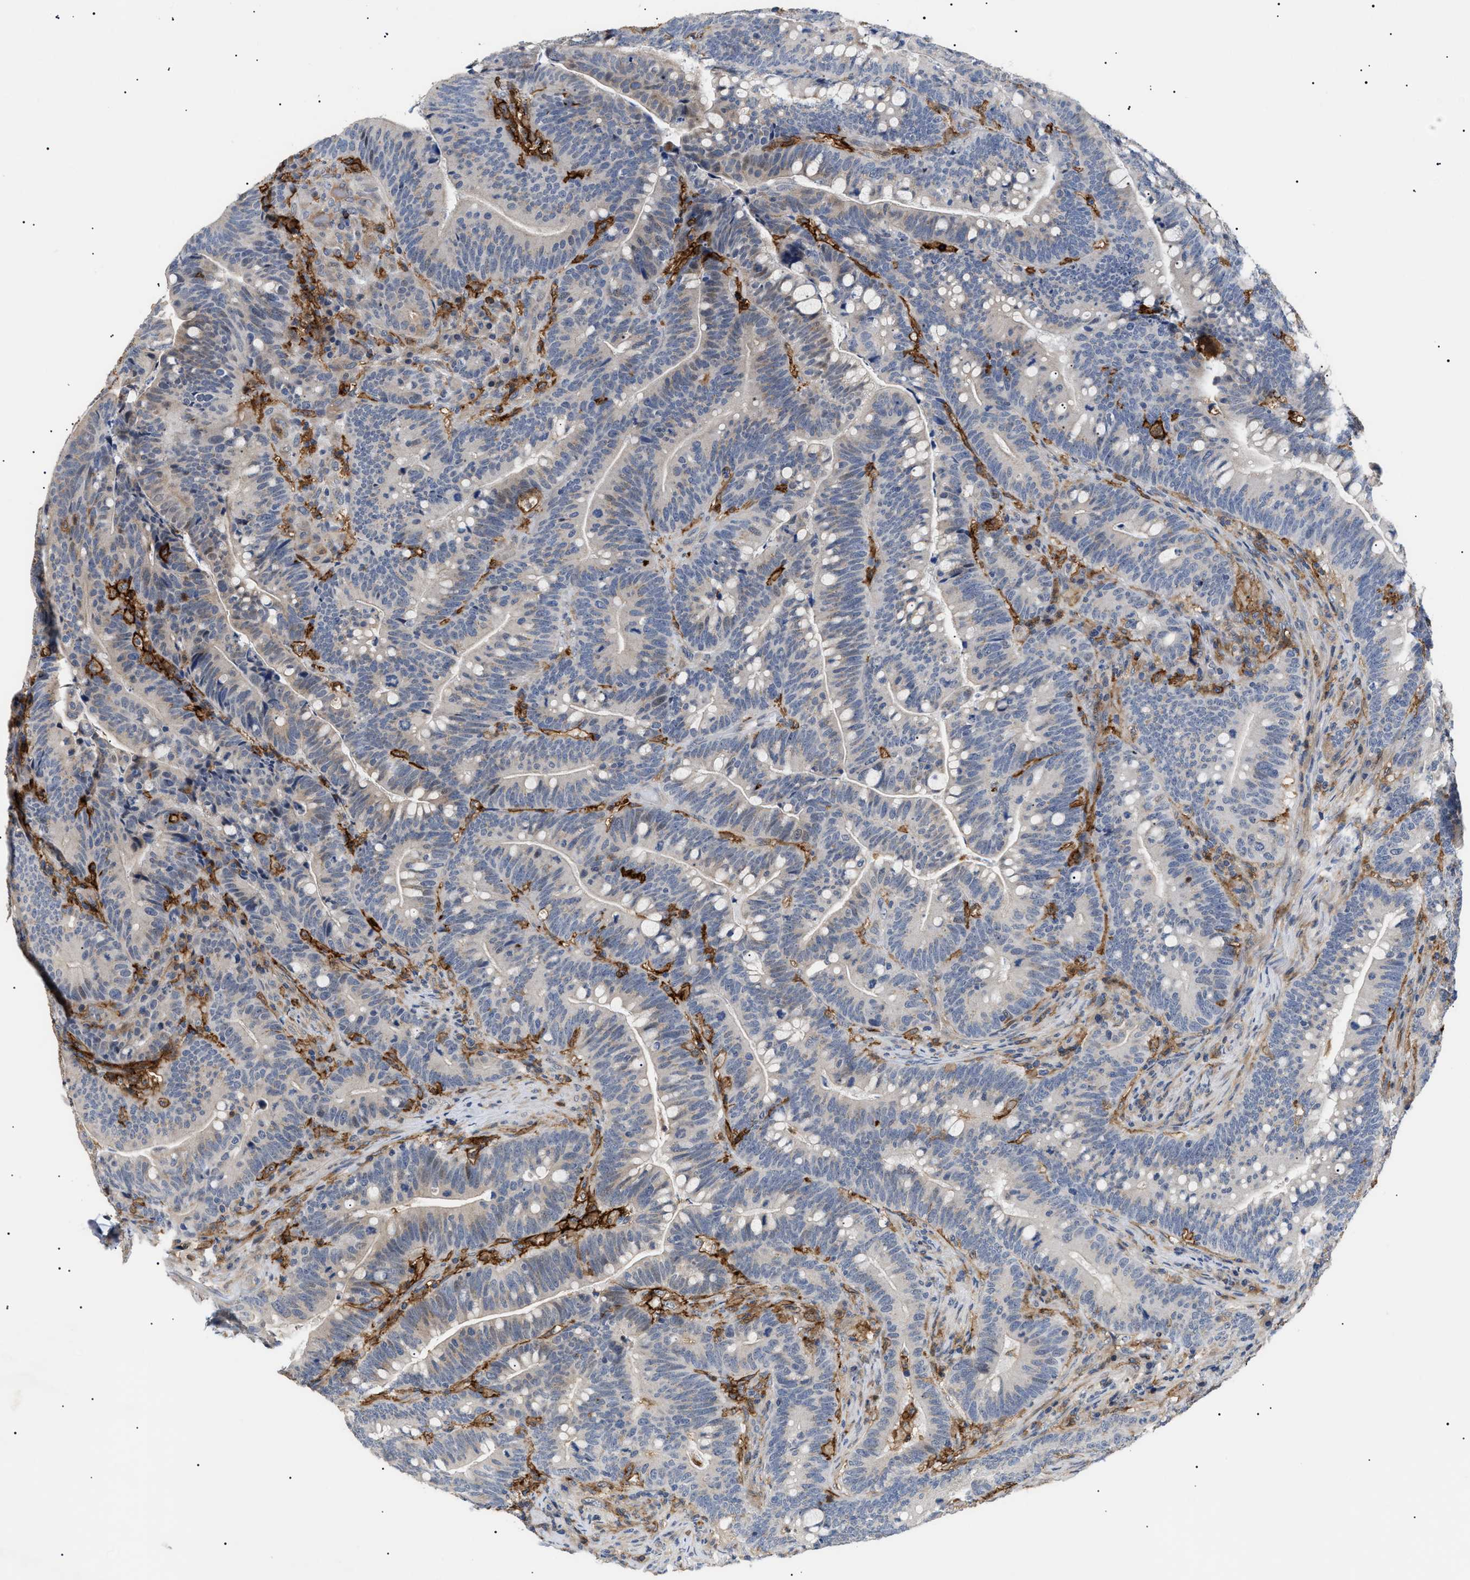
{"staining": {"intensity": "negative", "quantity": "none", "location": "none"}, "tissue": "colorectal cancer", "cell_type": "Tumor cells", "image_type": "cancer", "snomed": [{"axis": "morphology", "description": "Normal tissue, NOS"}, {"axis": "morphology", "description": "Adenocarcinoma, NOS"}, {"axis": "topography", "description": "Colon"}], "caption": "A high-resolution photomicrograph shows IHC staining of colorectal cancer, which shows no significant staining in tumor cells.", "gene": "CD300A", "patient": {"sex": "female", "age": 66}}